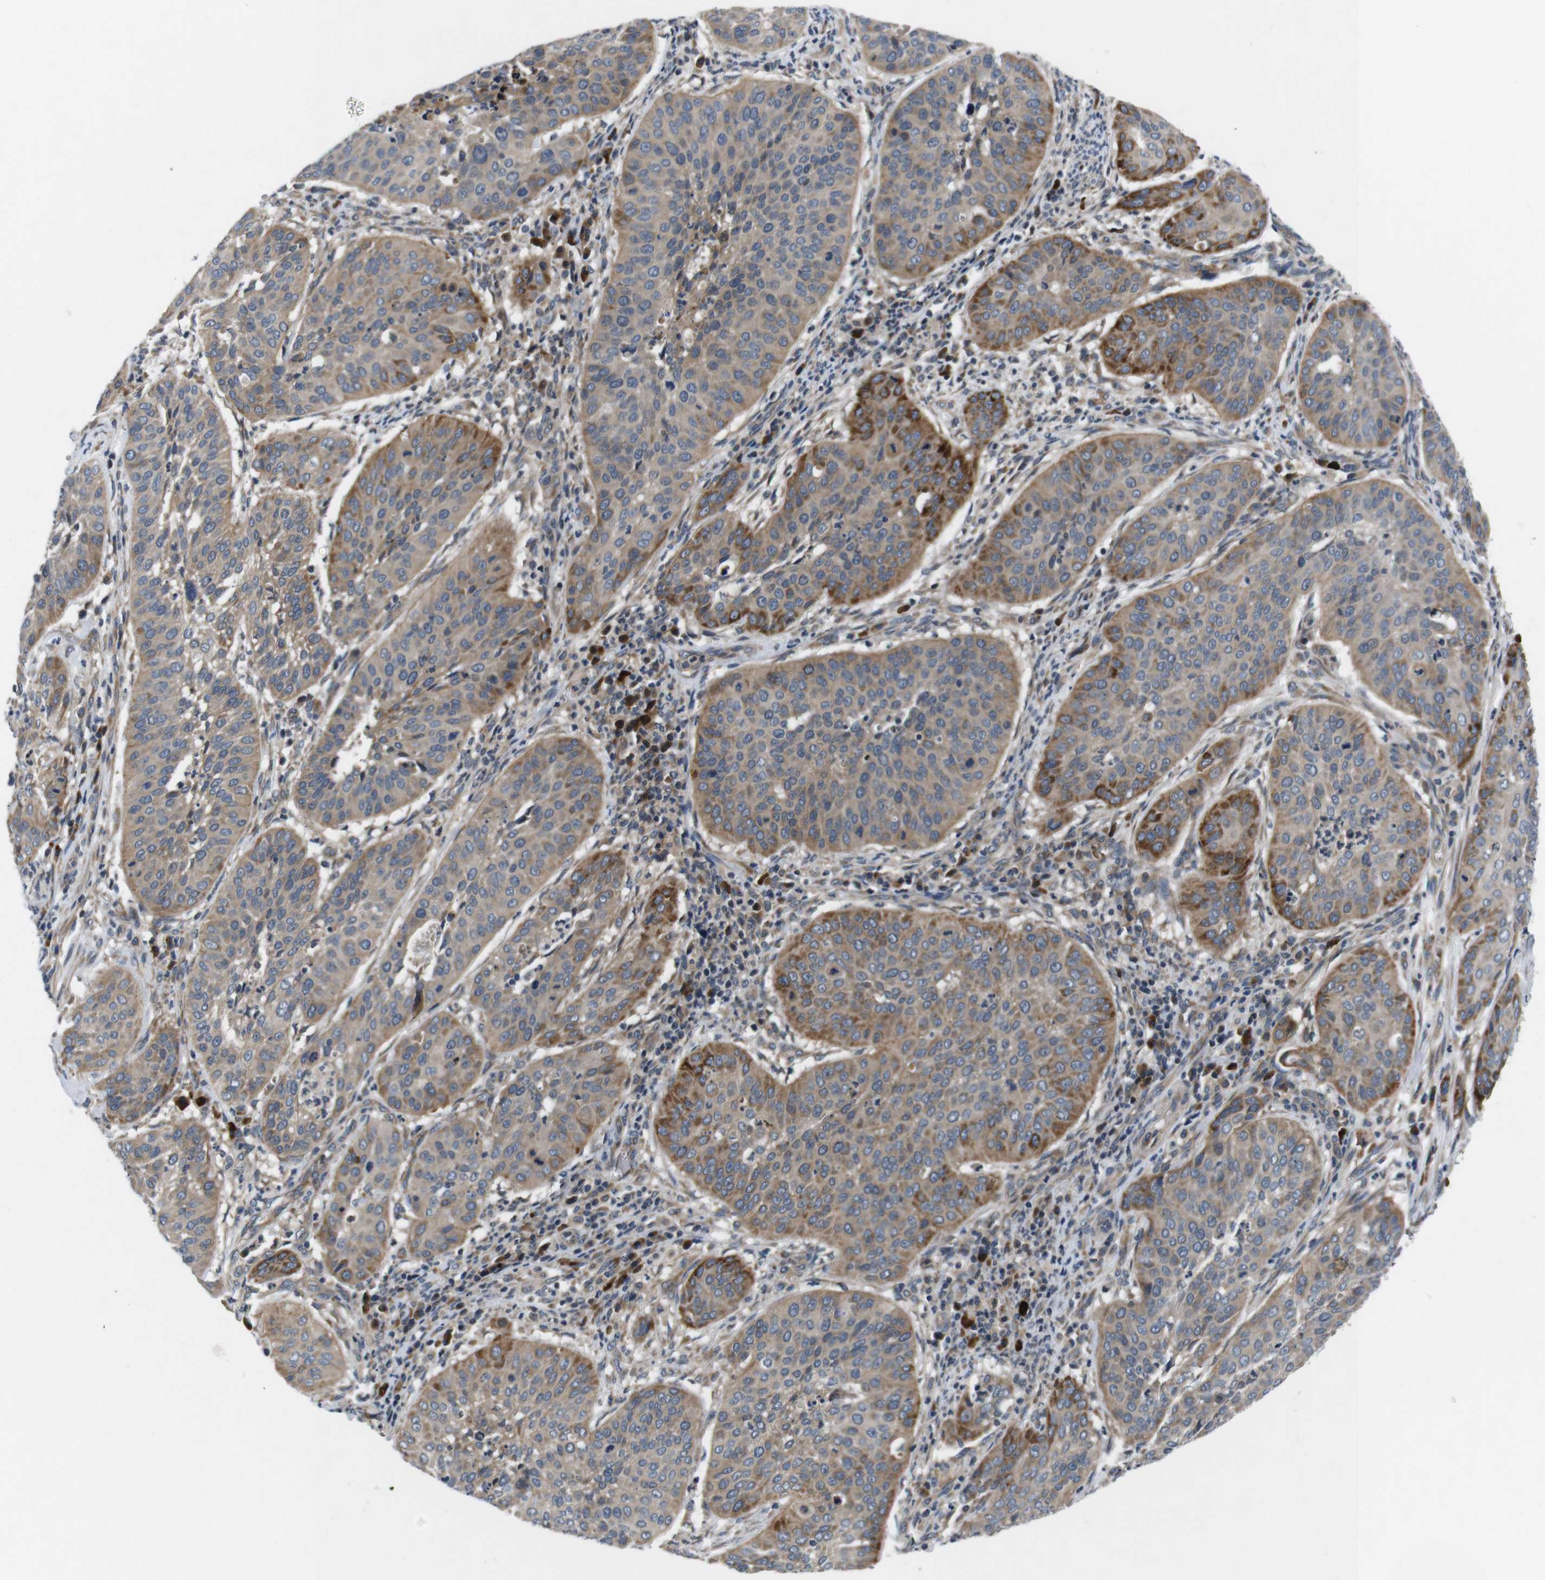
{"staining": {"intensity": "moderate", "quantity": ">75%", "location": "cytoplasmic/membranous"}, "tissue": "cervical cancer", "cell_type": "Tumor cells", "image_type": "cancer", "snomed": [{"axis": "morphology", "description": "Normal tissue, NOS"}, {"axis": "morphology", "description": "Squamous cell carcinoma, NOS"}, {"axis": "topography", "description": "Cervix"}], "caption": "DAB (3,3'-diaminobenzidine) immunohistochemical staining of human cervical cancer exhibits moderate cytoplasmic/membranous protein expression in approximately >75% of tumor cells. (brown staining indicates protein expression, while blue staining denotes nuclei).", "gene": "JAK1", "patient": {"sex": "female", "age": 39}}